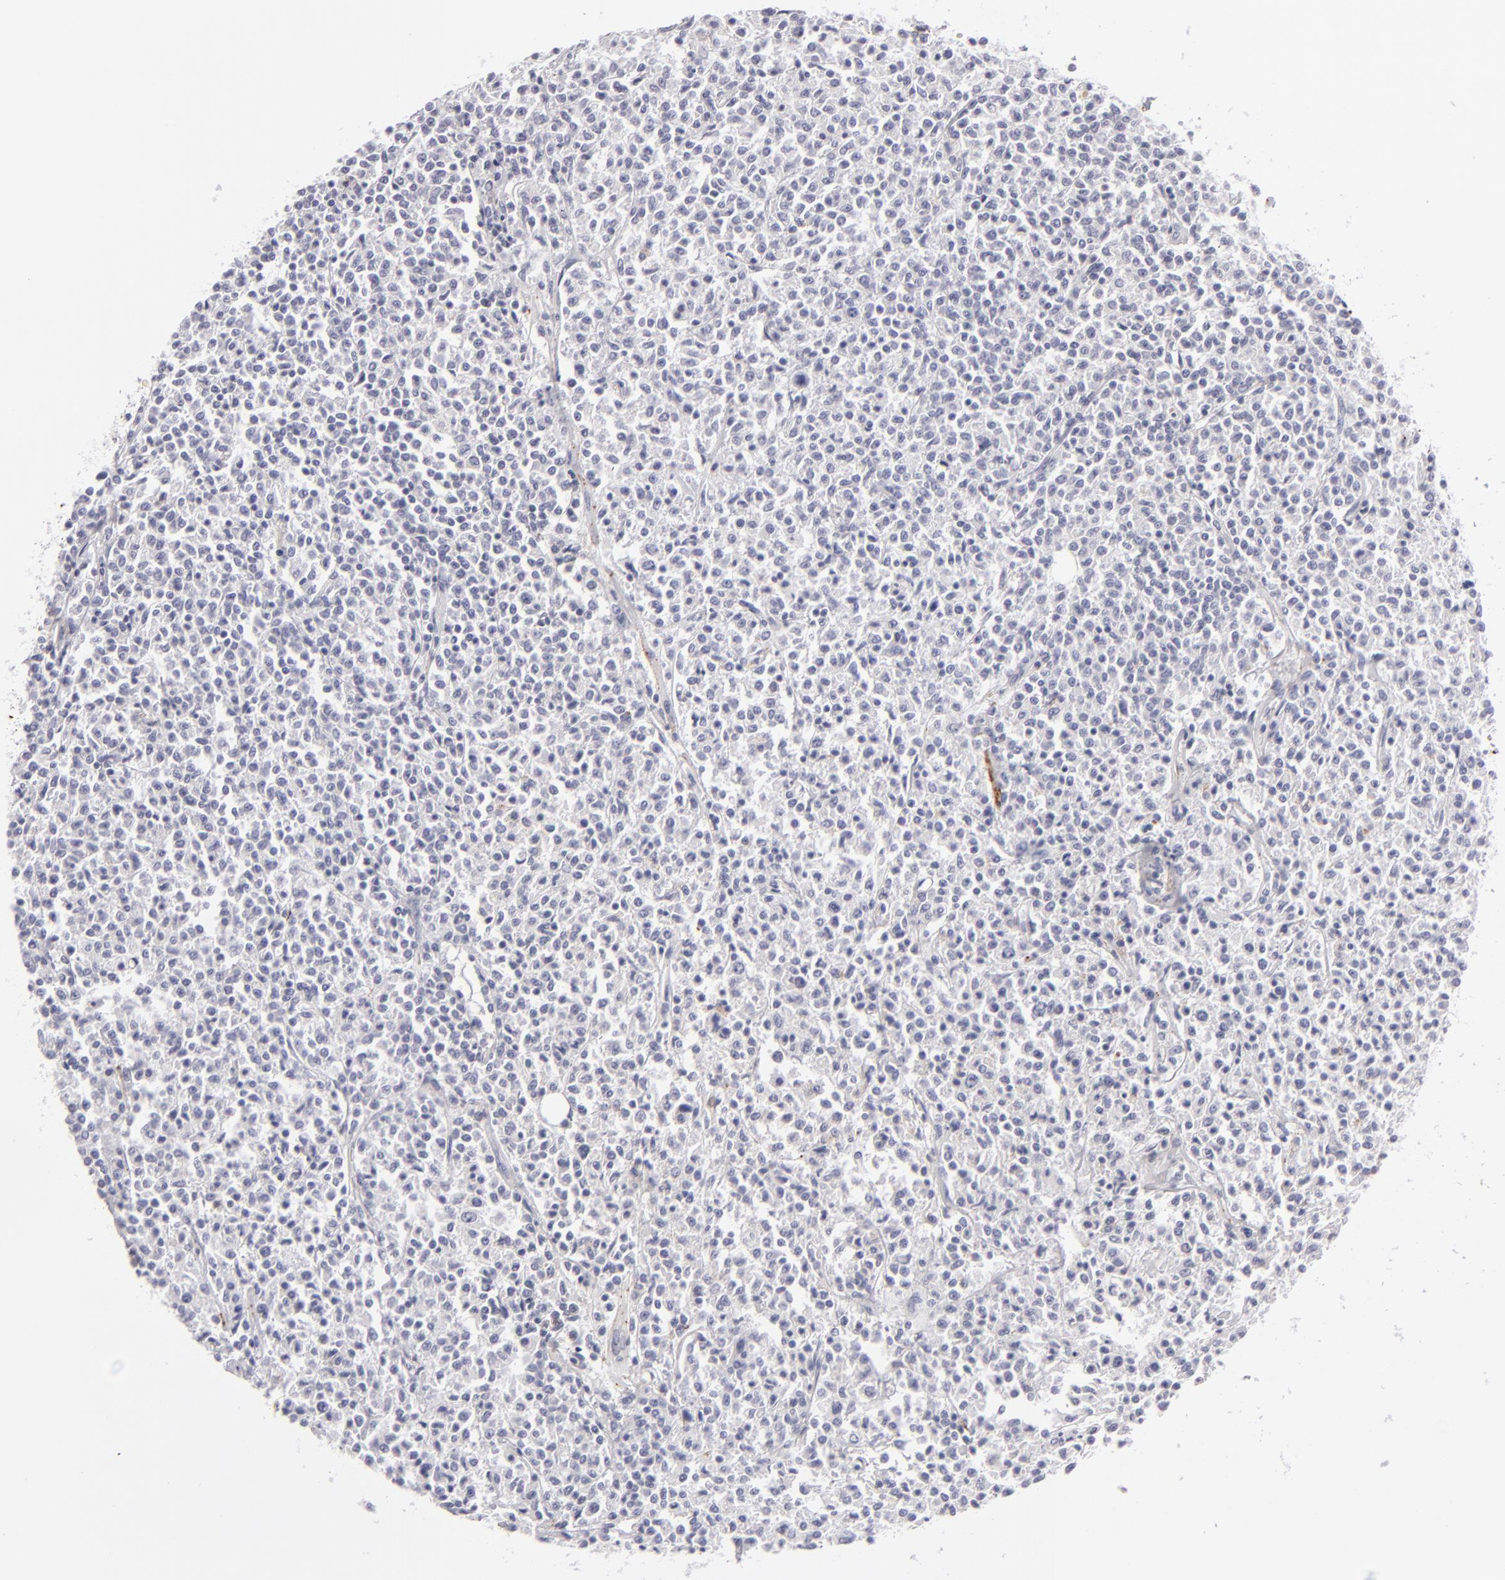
{"staining": {"intensity": "negative", "quantity": "none", "location": "none"}, "tissue": "lymphoma", "cell_type": "Tumor cells", "image_type": "cancer", "snomed": [{"axis": "morphology", "description": "Malignant lymphoma, non-Hodgkin's type, Low grade"}, {"axis": "topography", "description": "Small intestine"}], "caption": "Tumor cells show no significant positivity in lymphoma. (DAB (3,3'-diaminobenzidine) IHC with hematoxylin counter stain).", "gene": "C9", "patient": {"sex": "female", "age": 59}}